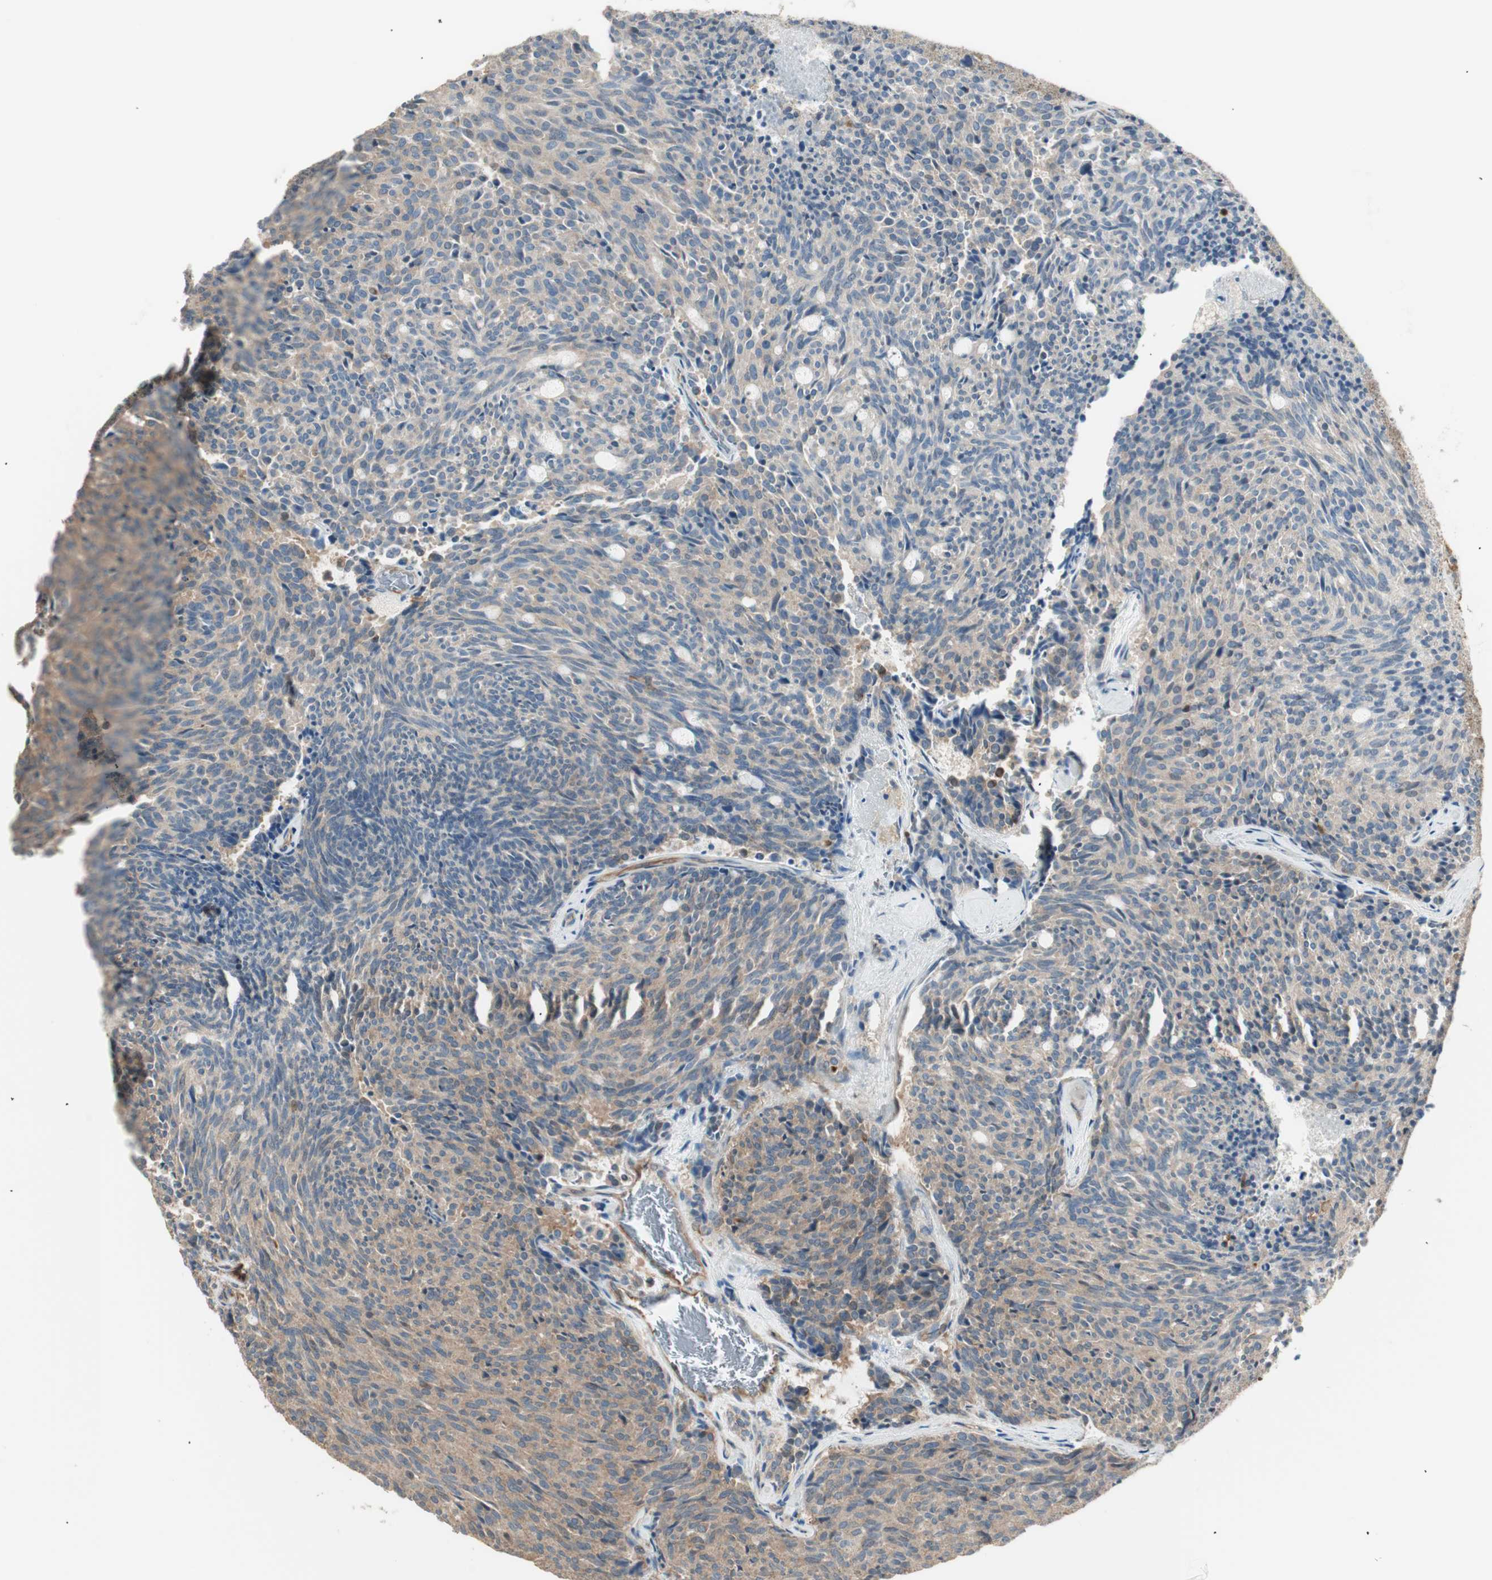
{"staining": {"intensity": "weak", "quantity": "<25%", "location": "cytoplasmic/membranous"}, "tissue": "carcinoid", "cell_type": "Tumor cells", "image_type": "cancer", "snomed": [{"axis": "morphology", "description": "Carcinoid, malignant, NOS"}, {"axis": "topography", "description": "Pancreas"}], "caption": "DAB immunohistochemical staining of malignant carcinoid shows no significant expression in tumor cells. (DAB IHC with hematoxylin counter stain).", "gene": "CRLF3", "patient": {"sex": "female", "age": 54}}